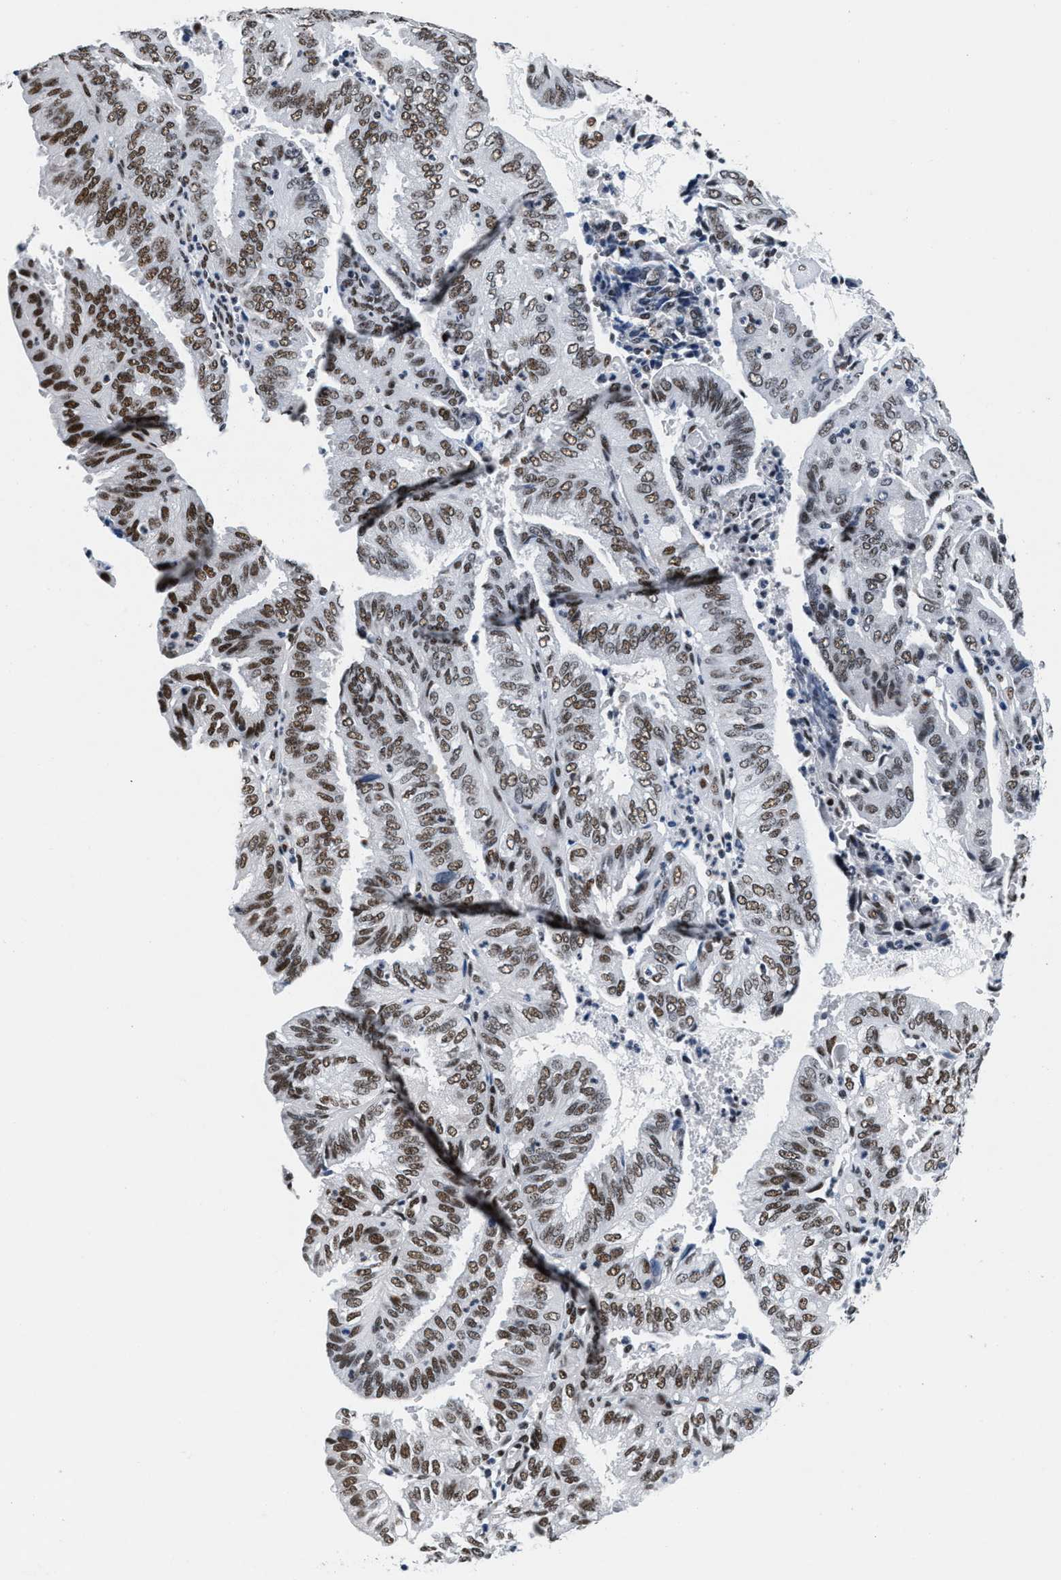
{"staining": {"intensity": "moderate", "quantity": ">75%", "location": "nuclear"}, "tissue": "endometrial cancer", "cell_type": "Tumor cells", "image_type": "cancer", "snomed": [{"axis": "morphology", "description": "Adenocarcinoma, NOS"}, {"axis": "topography", "description": "Uterus"}], "caption": "Tumor cells demonstrate moderate nuclear staining in approximately >75% of cells in adenocarcinoma (endometrial).", "gene": "RAD50", "patient": {"sex": "female", "age": 60}}